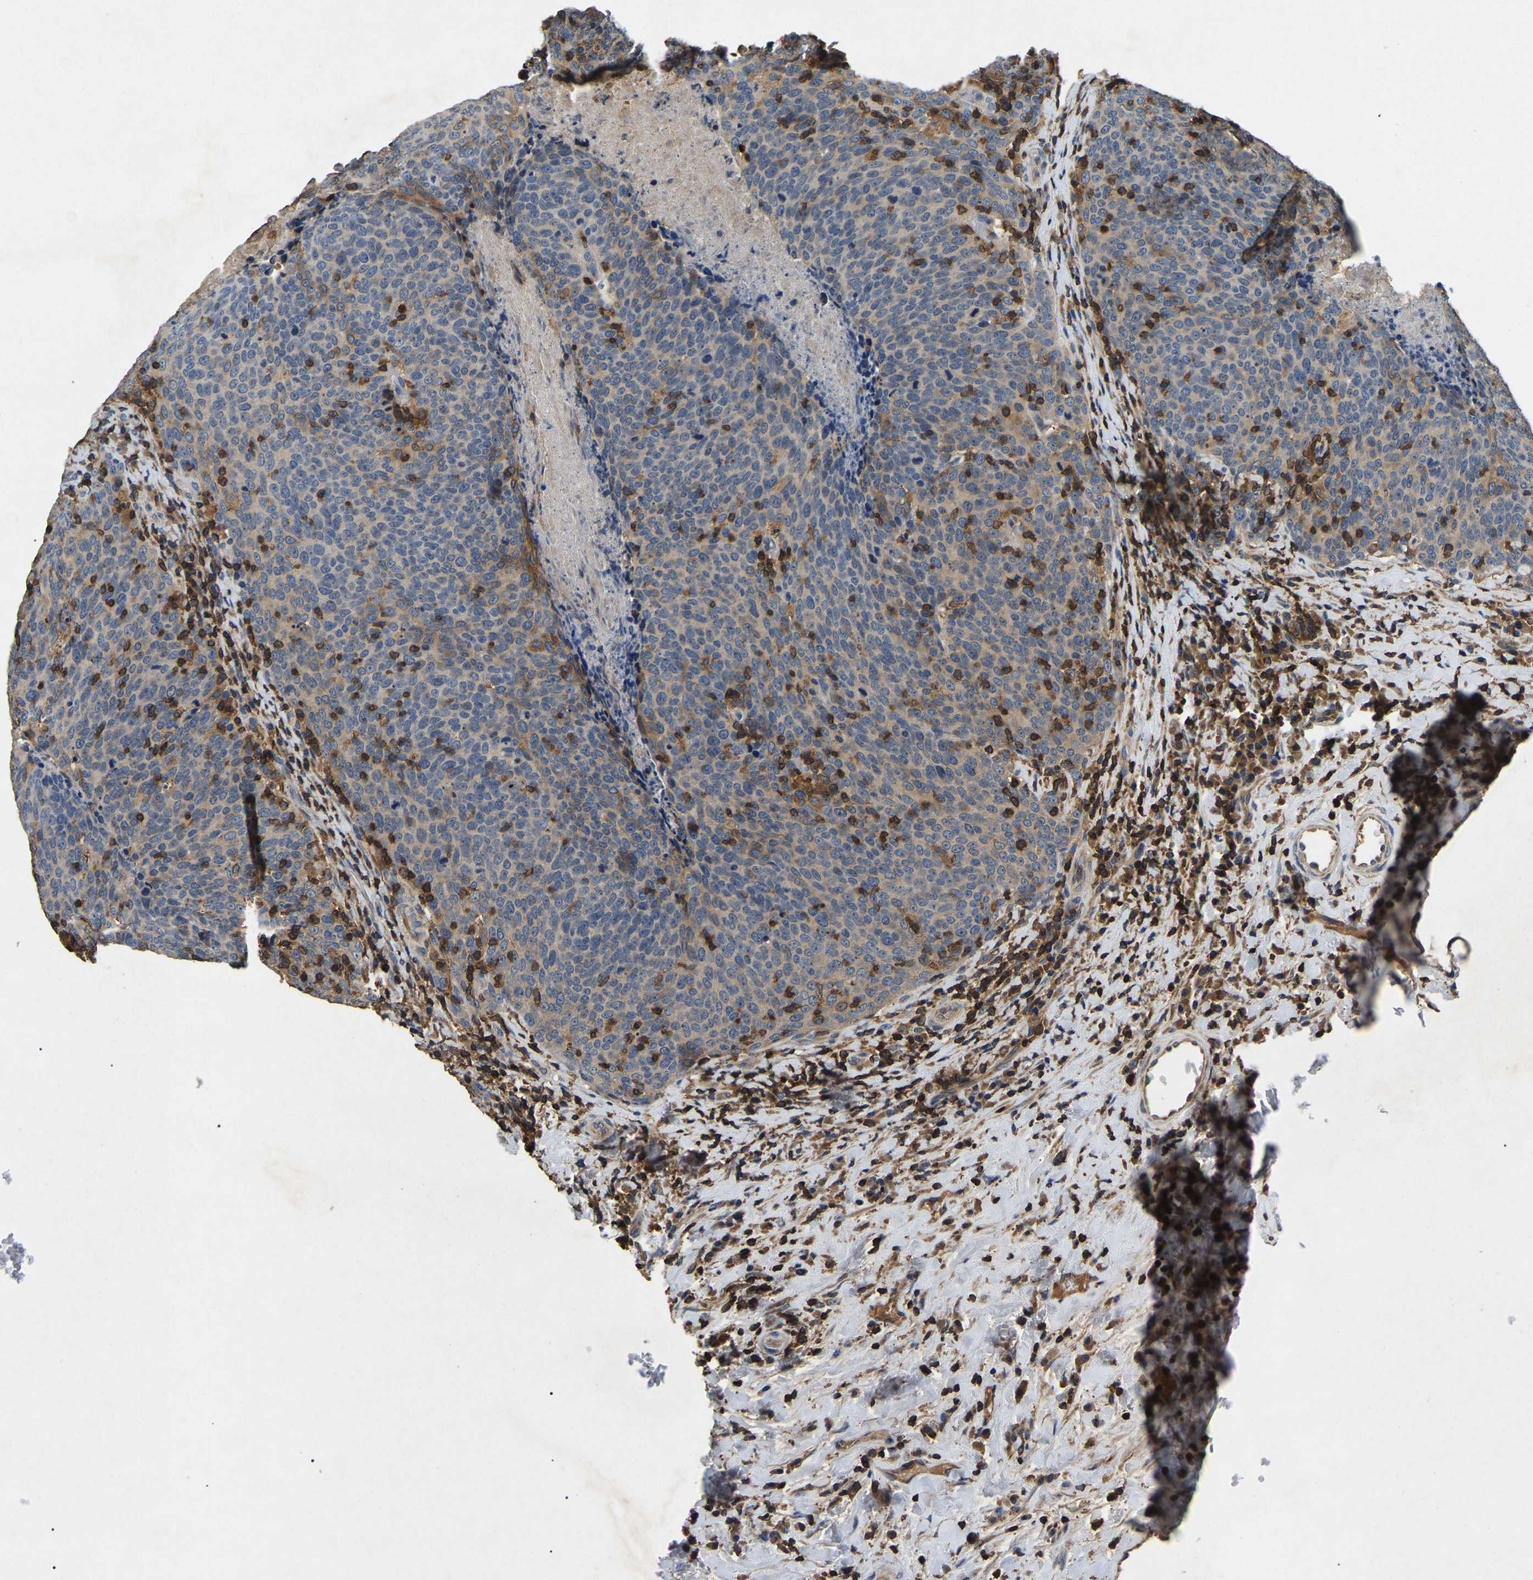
{"staining": {"intensity": "weak", "quantity": "25%-75%", "location": "cytoplasmic/membranous"}, "tissue": "head and neck cancer", "cell_type": "Tumor cells", "image_type": "cancer", "snomed": [{"axis": "morphology", "description": "Squamous cell carcinoma, NOS"}, {"axis": "morphology", "description": "Squamous cell carcinoma, metastatic, NOS"}, {"axis": "topography", "description": "Lymph node"}, {"axis": "topography", "description": "Head-Neck"}], "caption": "Human head and neck squamous cell carcinoma stained for a protein (brown) demonstrates weak cytoplasmic/membranous positive staining in approximately 25%-75% of tumor cells.", "gene": "SMPD2", "patient": {"sex": "male", "age": 62}}